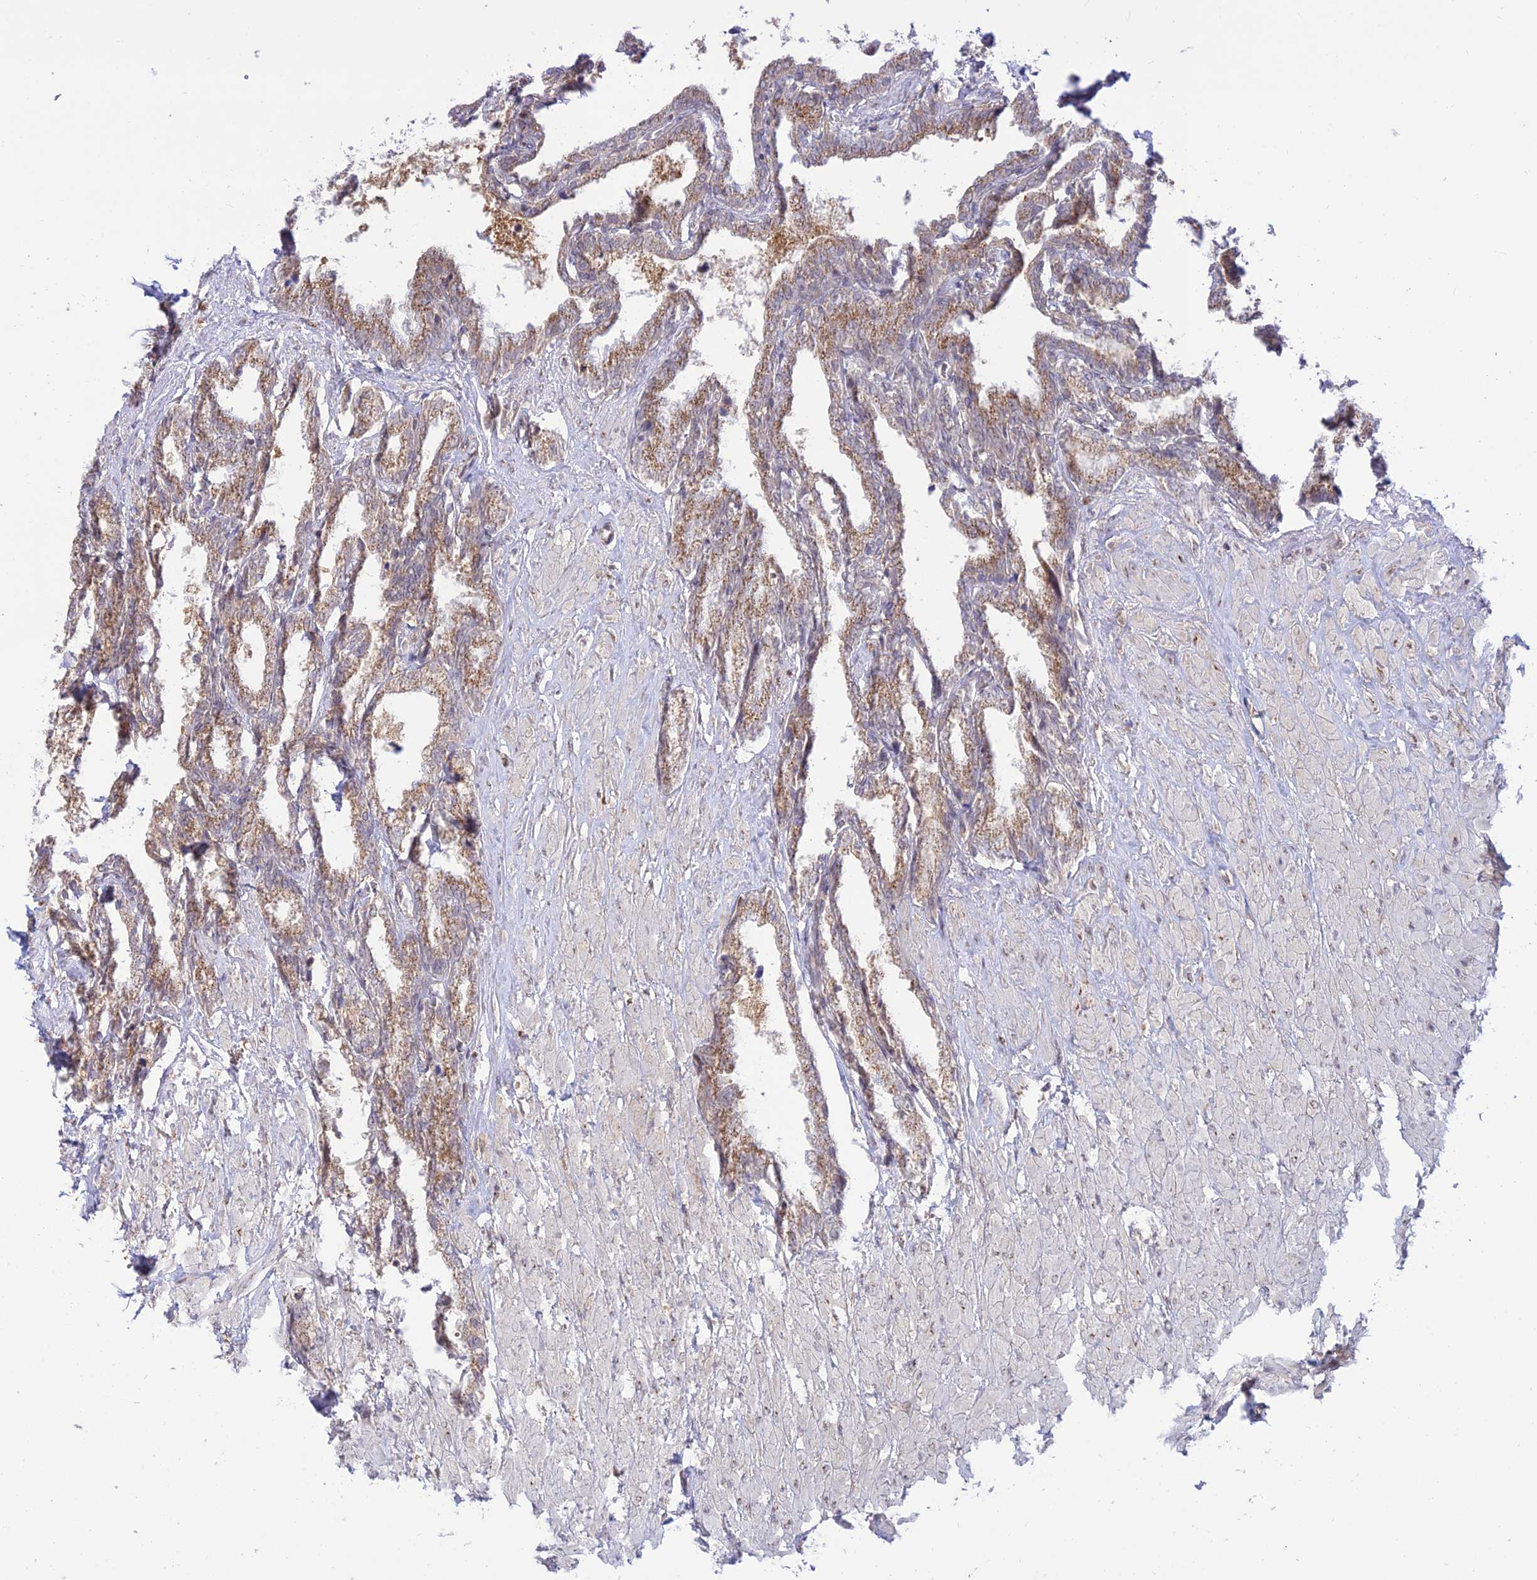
{"staining": {"intensity": "moderate", "quantity": ">75%", "location": "cytoplasmic/membranous"}, "tissue": "seminal vesicle", "cell_type": "Glandular cells", "image_type": "normal", "snomed": [{"axis": "morphology", "description": "Normal tissue, NOS"}, {"axis": "topography", "description": "Seminal veicle"}], "caption": "Immunohistochemical staining of benign seminal vesicle reveals medium levels of moderate cytoplasmic/membranous positivity in about >75% of glandular cells. Immunohistochemistry (ihc) stains the protein in brown and the nuclei are stained blue.", "gene": "GOLGA3", "patient": {"sex": "male", "age": 46}}